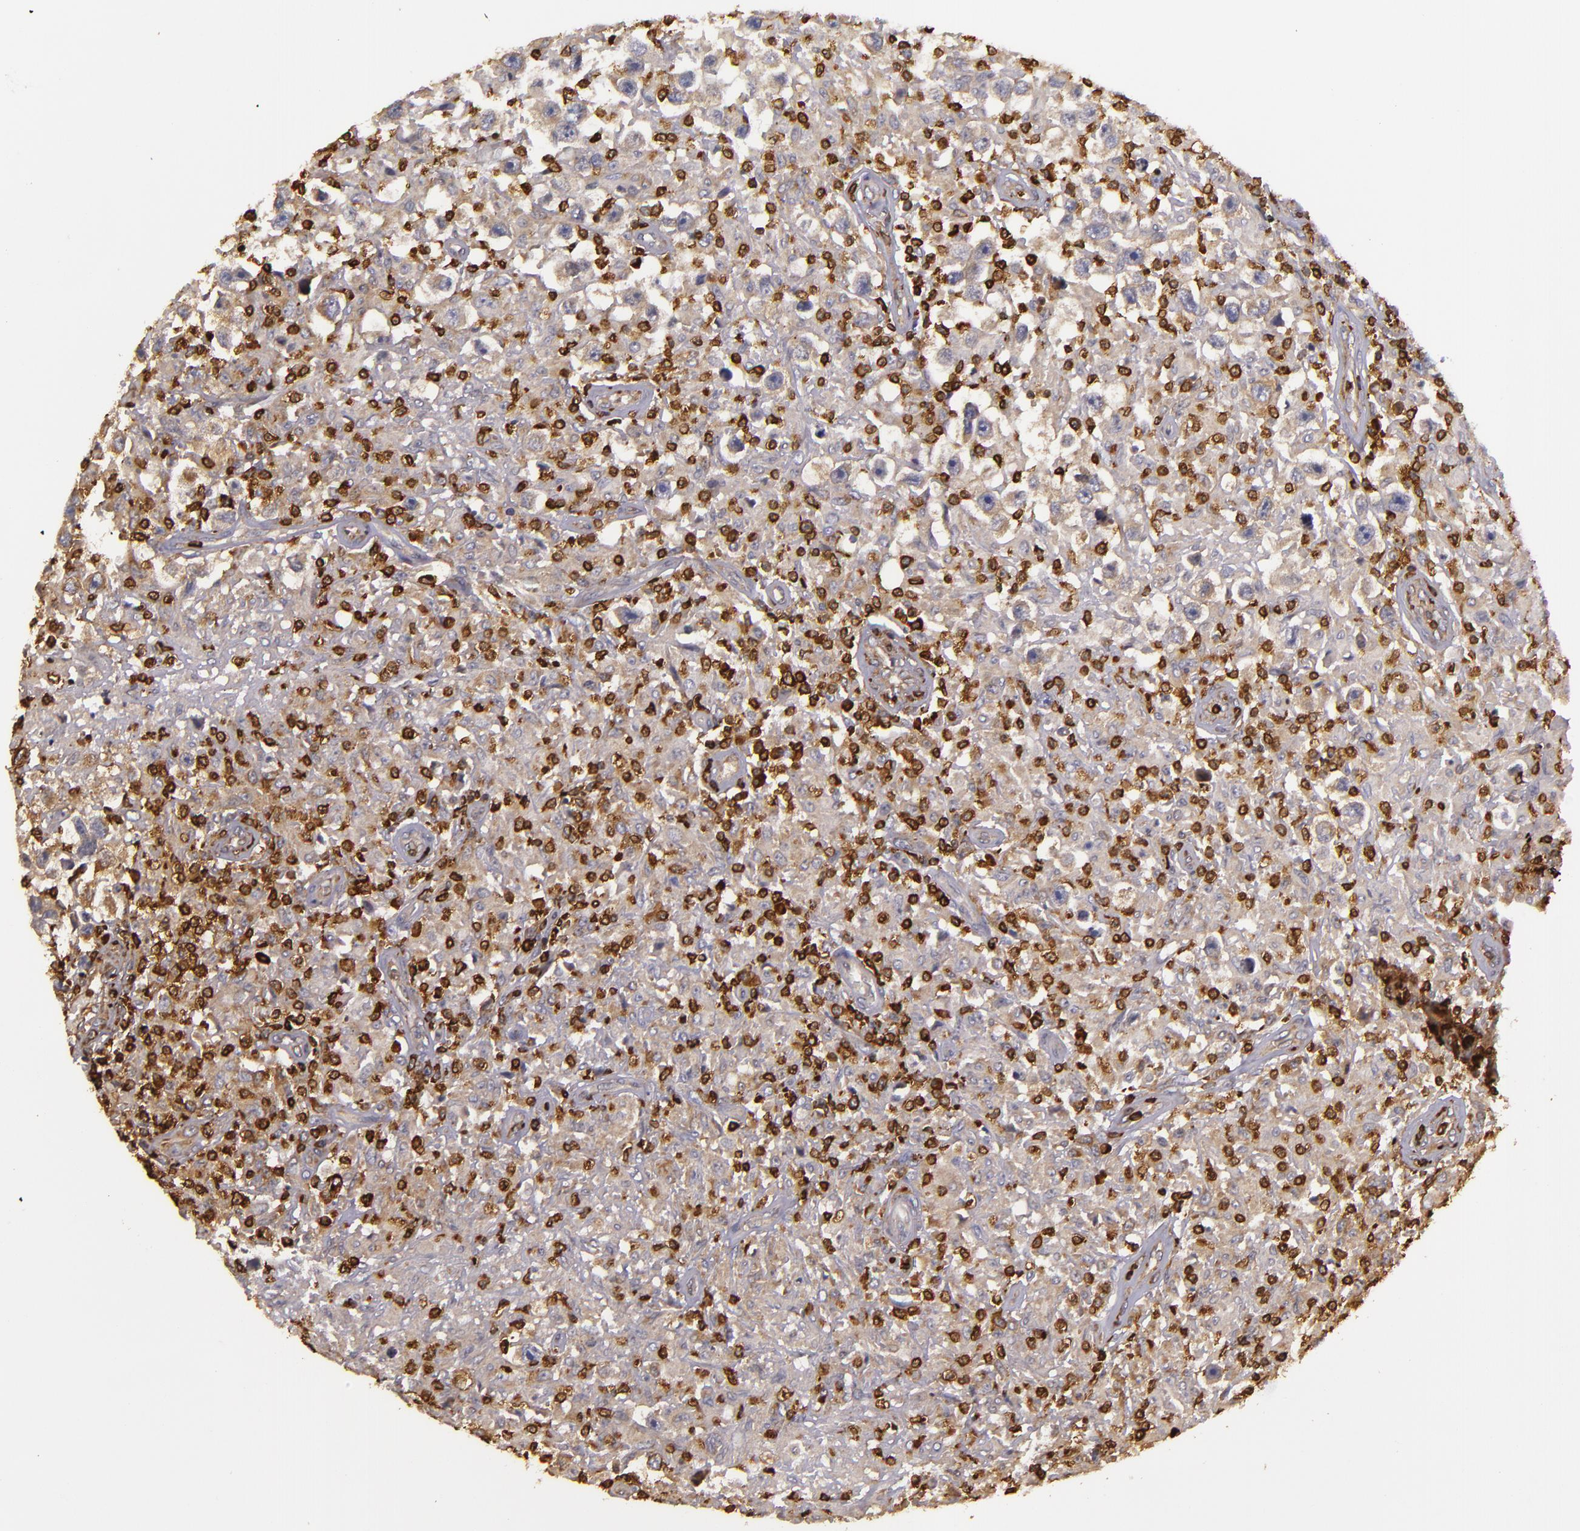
{"staining": {"intensity": "strong", "quantity": ">75%", "location": "cytoplasmic/membranous"}, "tissue": "testis cancer", "cell_type": "Tumor cells", "image_type": "cancer", "snomed": [{"axis": "morphology", "description": "Seminoma, NOS"}, {"axis": "topography", "description": "Testis"}], "caption": "This photomicrograph demonstrates immunohistochemistry (IHC) staining of testis cancer (seminoma), with high strong cytoplasmic/membranous staining in approximately >75% of tumor cells.", "gene": "SLC9A3R1", "patient": {"sex": "male", "age": 34}}